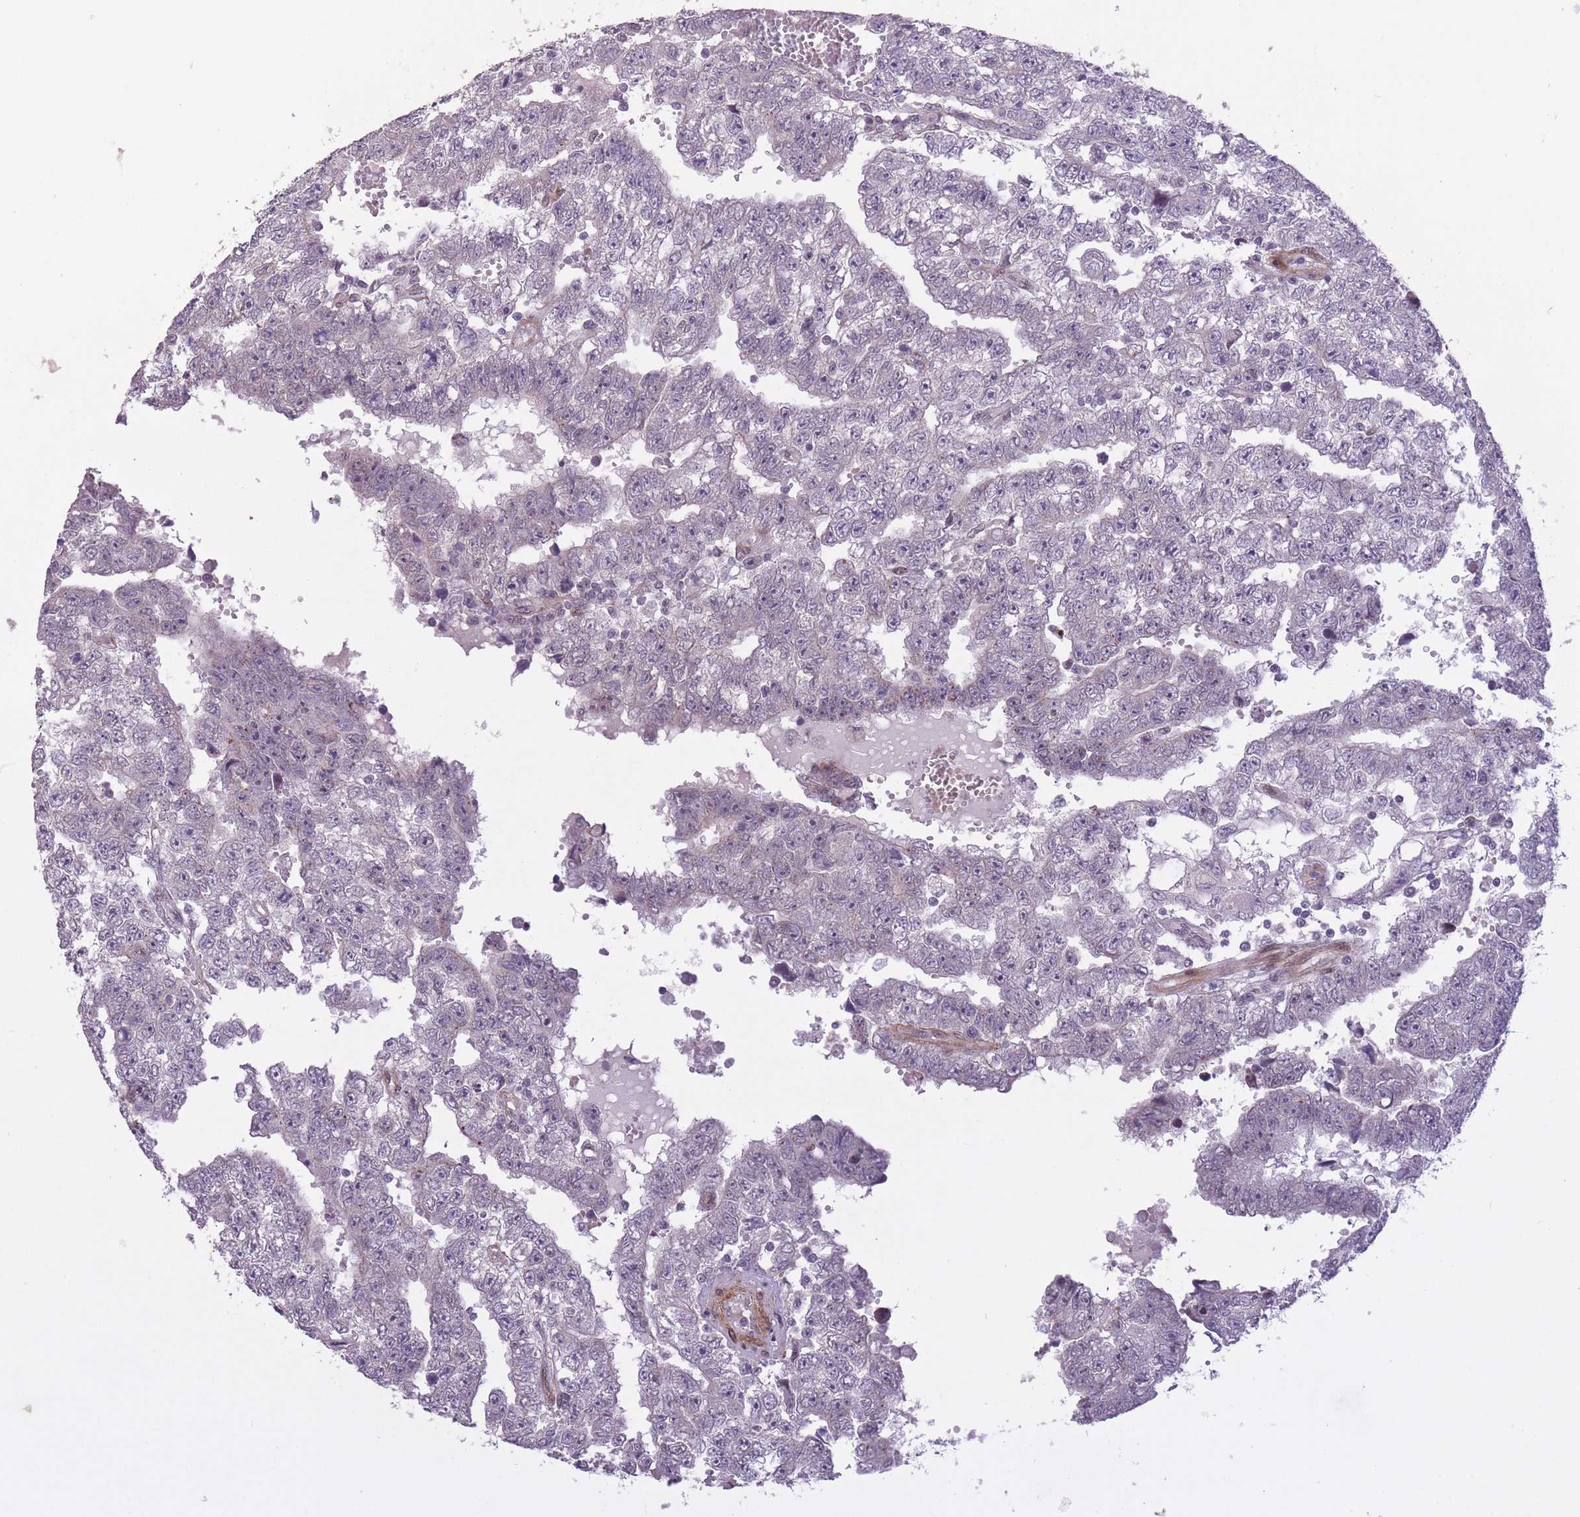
{"staining": {"intensity": "negative", "quantity": "none", "location": "none"}, "tissue": "testis cancer", "cell_type": "Tumor cells", "image_type": "cancer", "snomed": [{"axis": "morphology", "description": "Carcinoma, Embryonal, NOS"}, {"axis": "topography", "description": "Testis"}], "caption": "Tumor cells are negative for brown protein staining in testis embryonal carcinoma.", "gene": "CBX6", "patient": {"sex": "male", "age": 25}}